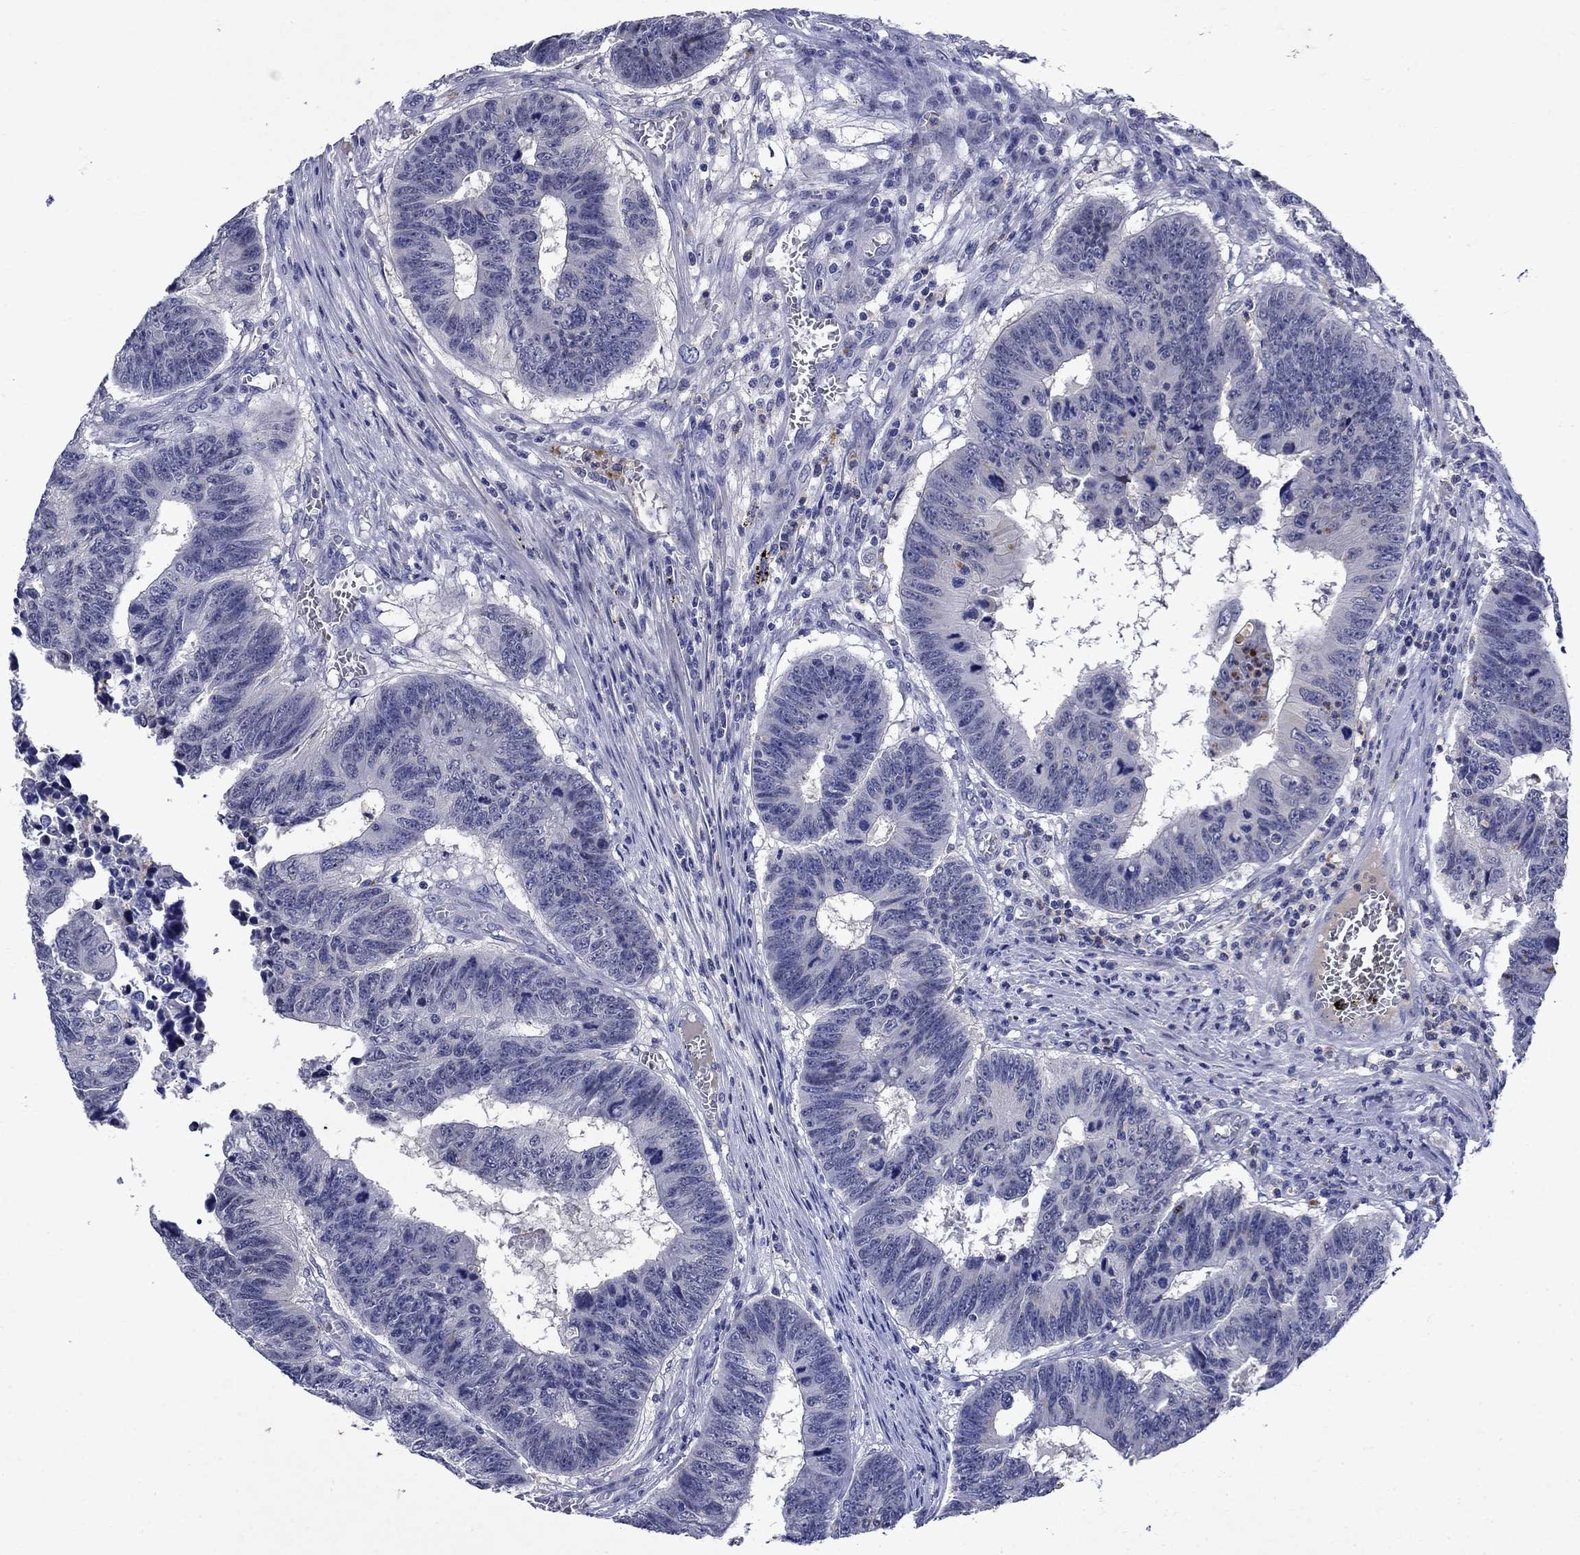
{"staining": {"intensity": "negative", "quantity": "none", "location": "none"}, "tissue": "colorectal cancer", "cell_type": "Tumor cells", "image_type": "cancer", "snomed": [{"axis": "morphology", "description": "Adenocarcinoma, NOS"}, {"axis": "topography", "description": "Appendix"}, {"axis": "topography", "description": "Colon"}, {"axis": "topography", "description": "Cecum"}, {"axis": "topography", "description": "Colon asc"}], "caption": "Immunohistochemical staining of human colorectal cancer demonstrates no significant staining in tumor cells.", "gene": "STAB2", "patient": {"sex": "female", "age": 85}}